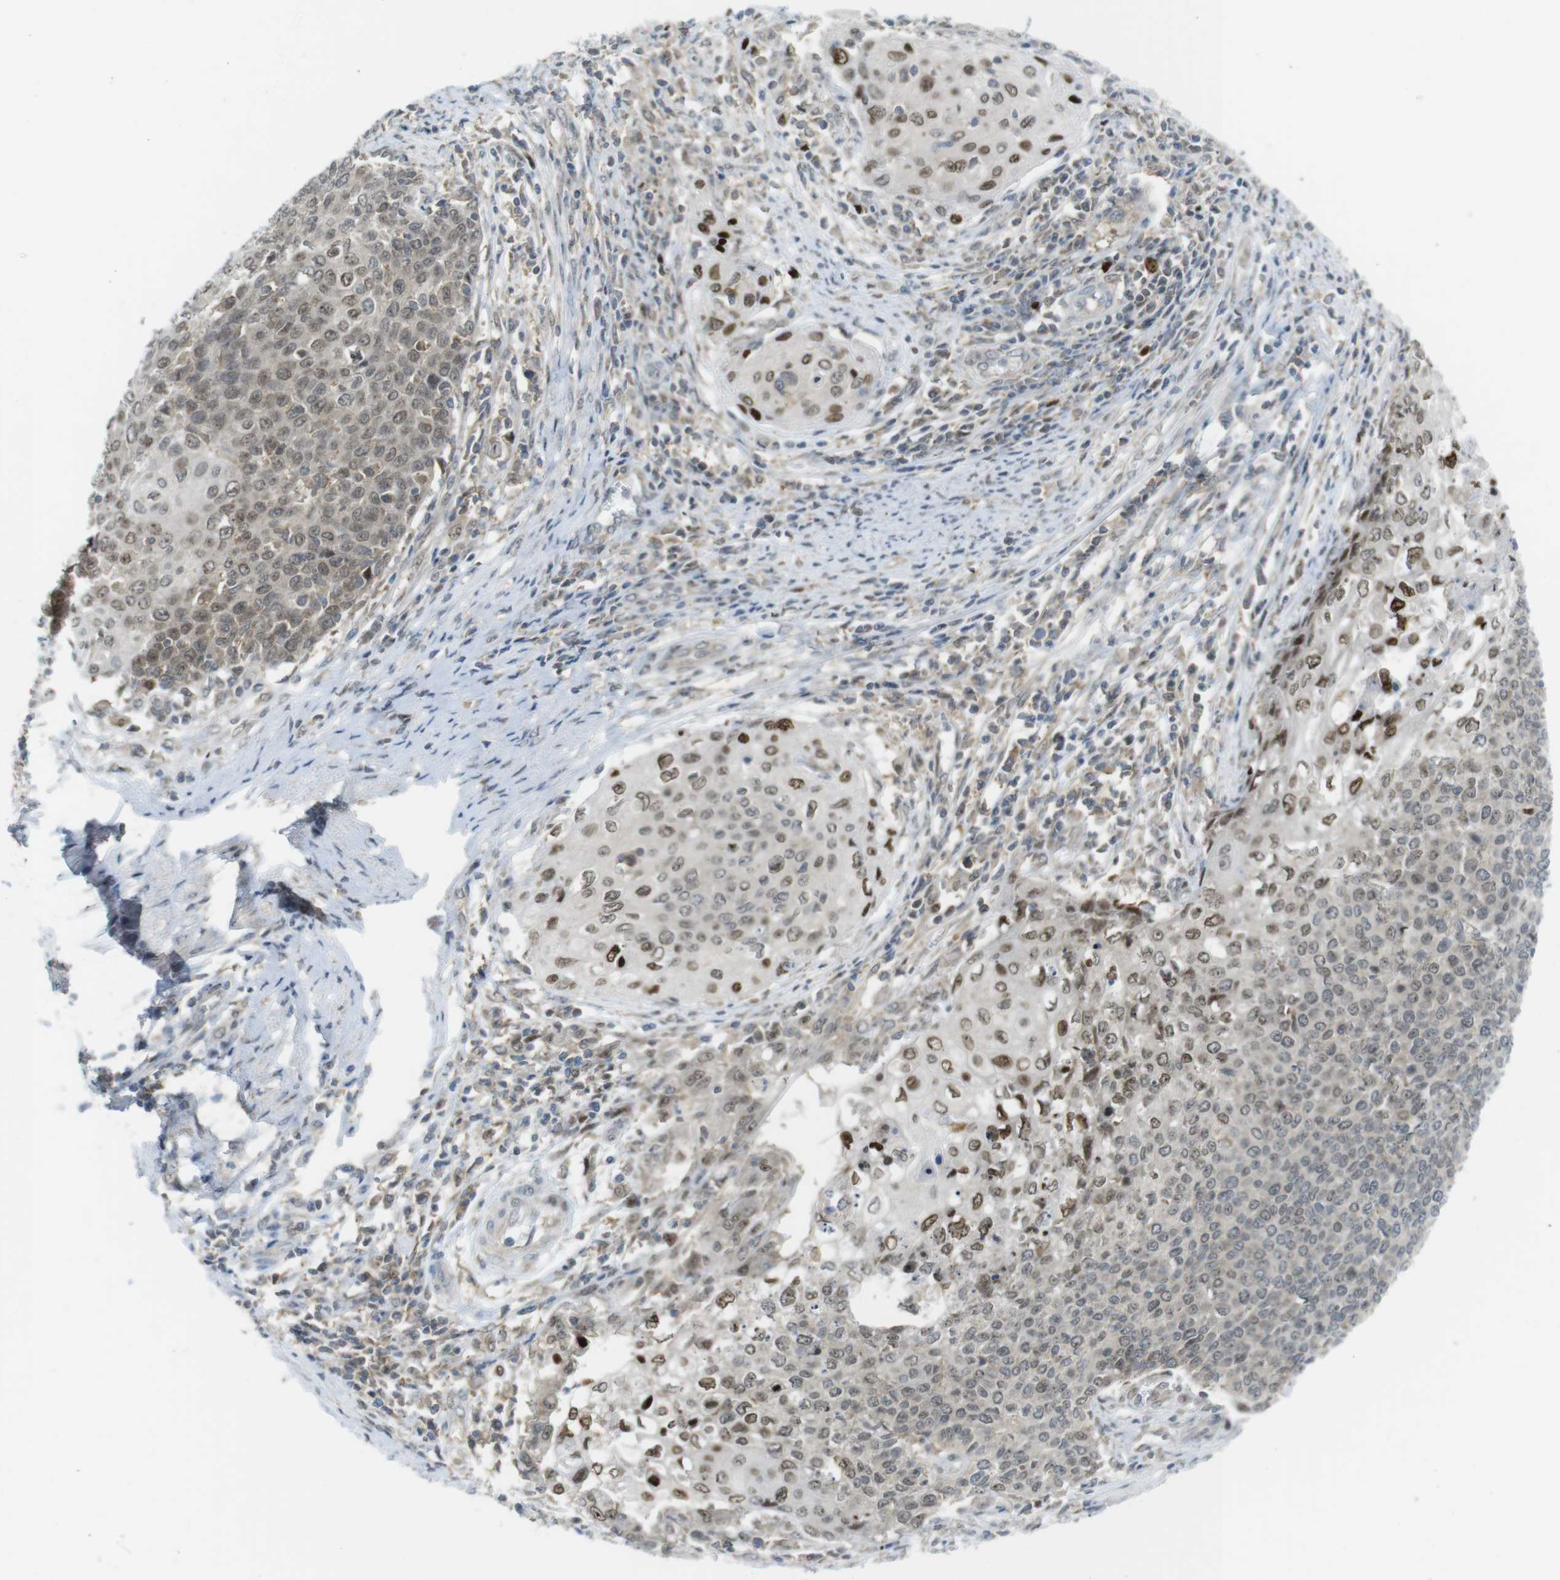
{"staining": {"intensity": "moderate", "quantity": "25%-75%", "location": "nuclear"}, "tissue": "cervical cancer", "cell_type": "Tumor cells", "image_type": "cancer", "snomed": [{"axis": "morphology", "description": "Squamous cell carcinoma, NOS"}, {"axis": "topography", "description": "Cervix"}], "caption": "Protein analysis of squamous cell carcinoma (cervical) tissue exhibits moderate nuclear staining in approximately 25%-75% of tumor cells.", "gene": "RCC1", "patient": {"sex": "female", "age": 39}}